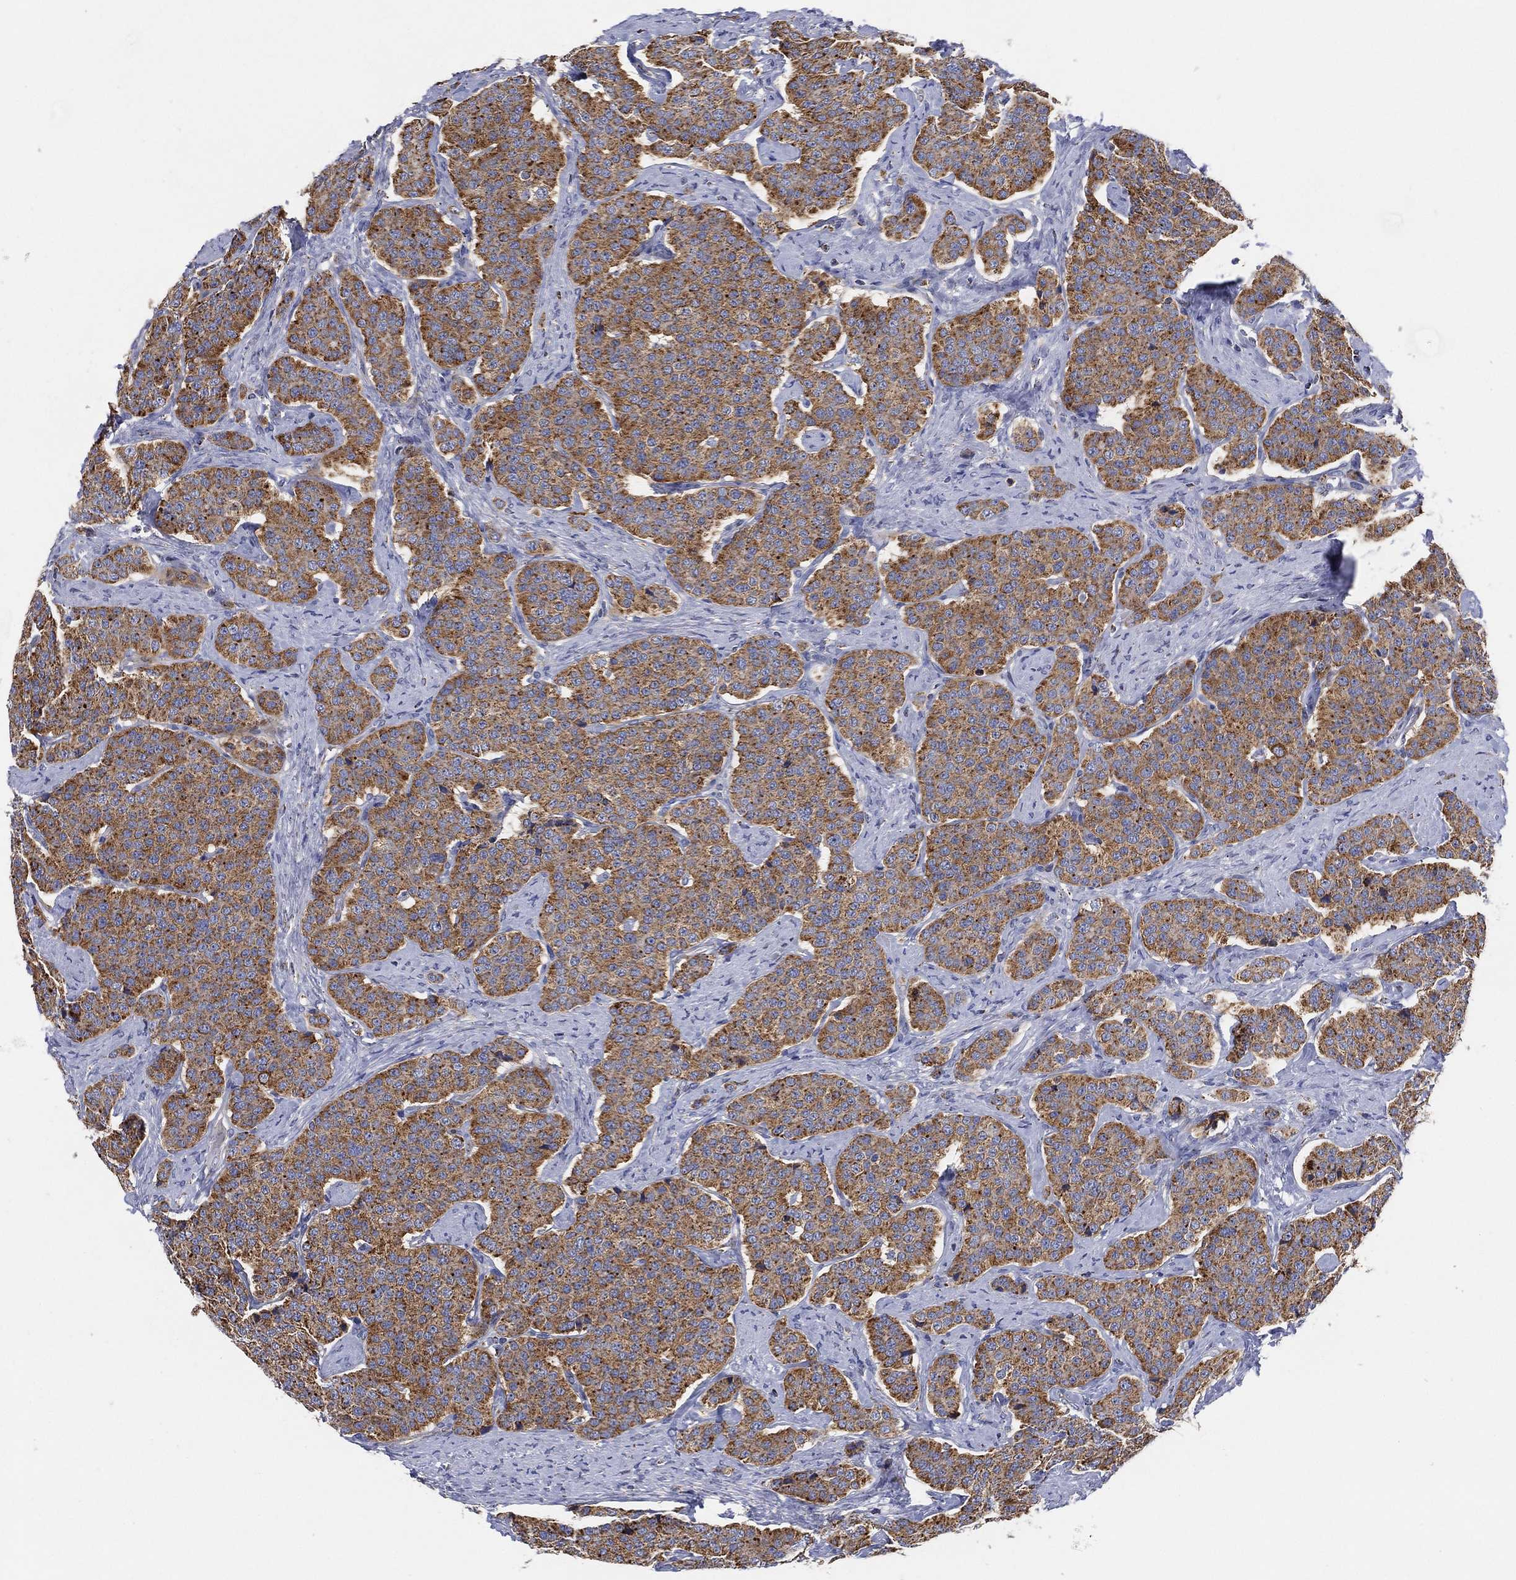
{"staining": {"intensity": "moderate", "quantity": ">75%", "location": "cytoplasmic/membranous"}, "tissue": "carcinoid", "cell_type": "Tumor cells", "image_type": "cancer", "snomed": [{"axis": "morphology", "description": "Carcinoid, malignant, NOS"}, {"axis": "topography", "description": "Small intestine"}], "caption": "An IHC micrograph of neoplastic tissue is shown. Protein staining in brown shows moderate cytoplasmic/membranous positivity in carcinoid within tumor cells. Using DAB (brown) and hematoxylin (blue) stains, captured at high magnification using brightfield microscopy.", "gene": "GCAT", "patient": {"sex": "female", "age": 58}}